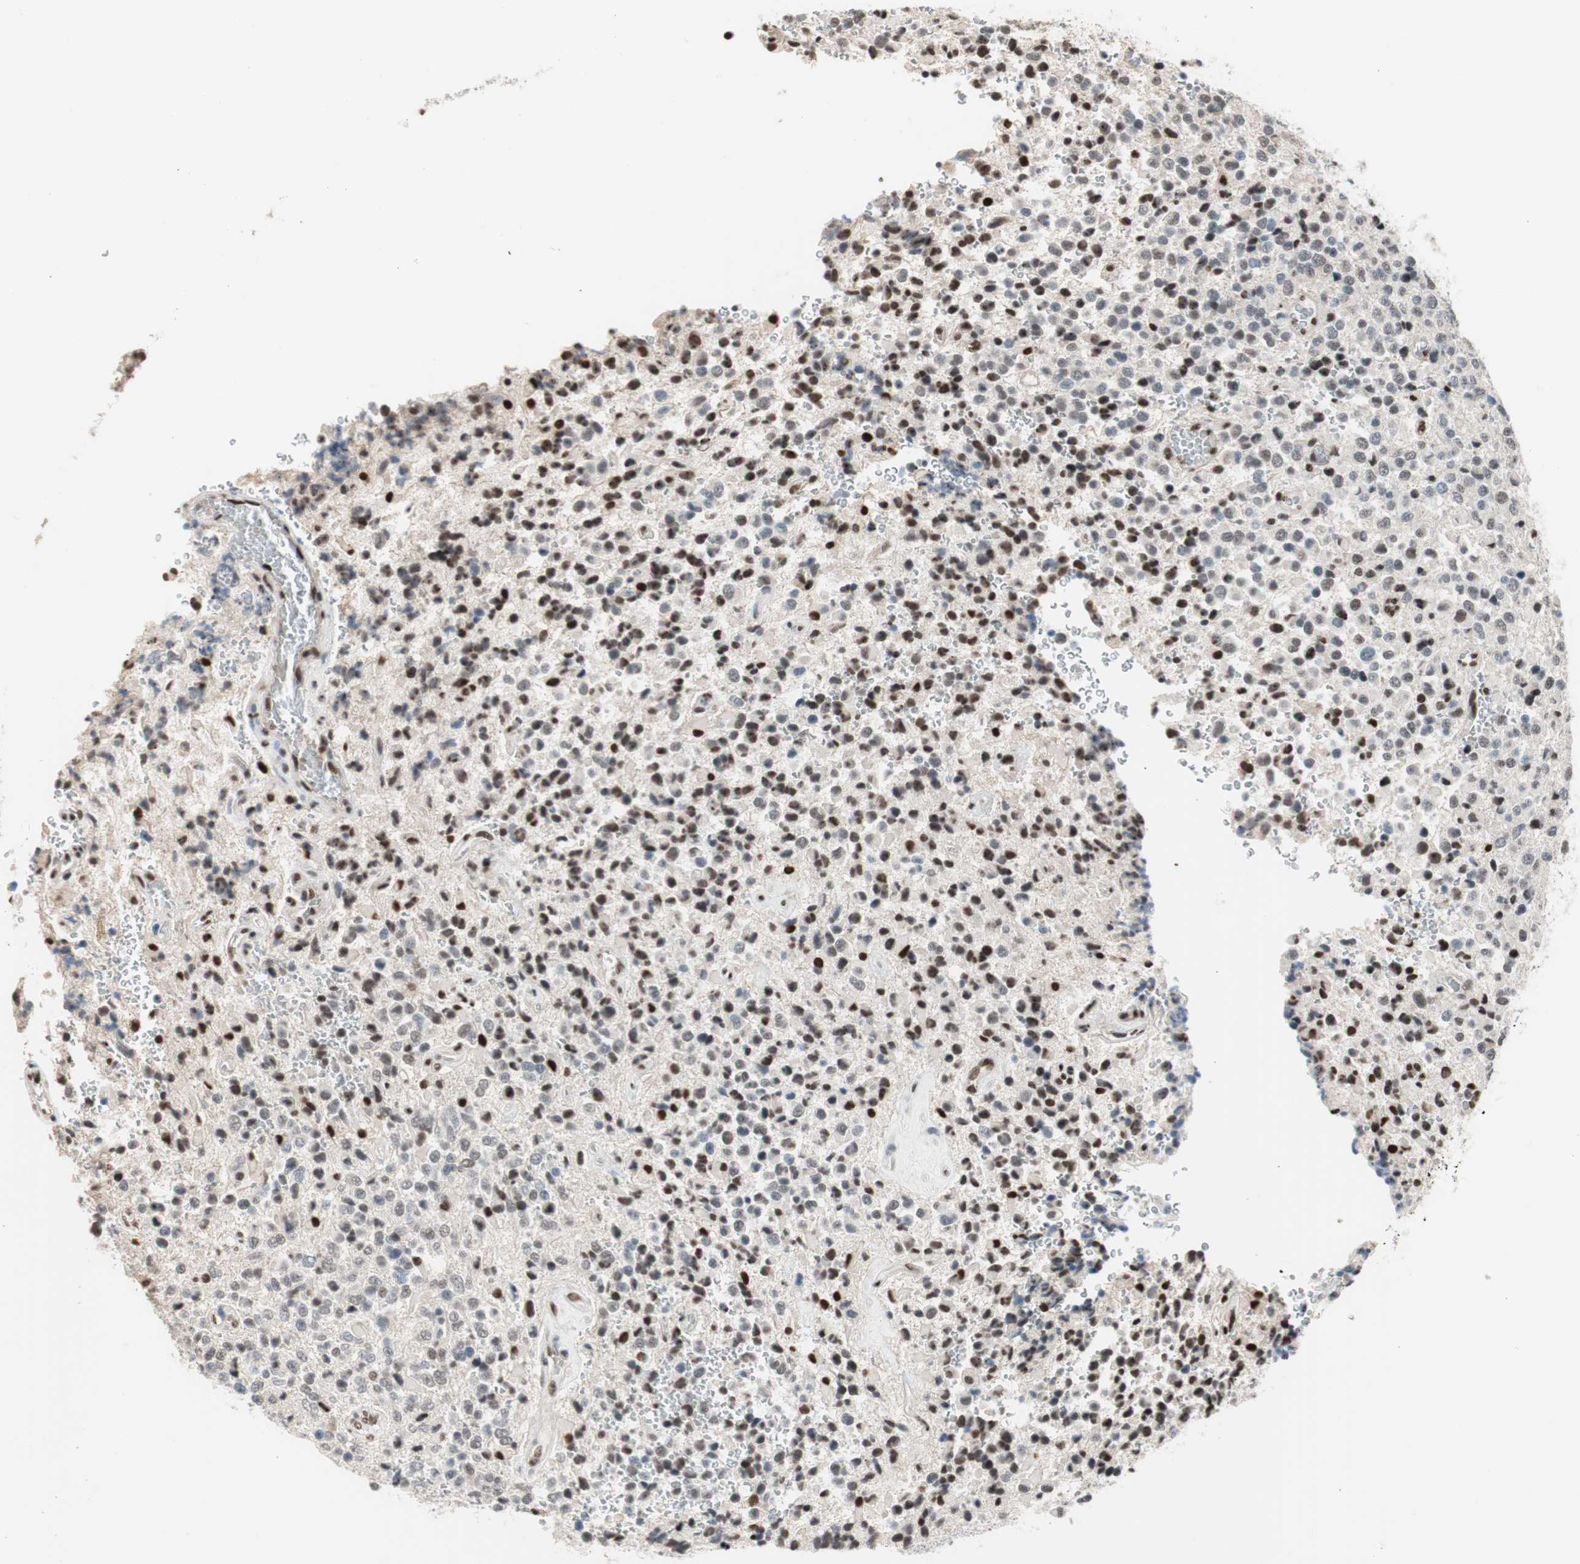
{"staining": {"intensity": "weak", "quantity": "25%-75%", "location": "nuclear"}, "tissue": "glioma", "cell_type": "Tumor cells", "image_type": "cancer", "snomed": [{"axis": "morphology", "description": "Glioma, malignant, High grade"}, {"axis": "topography", "description": "pancreas cauda"}], "caption": "Immunohistochemistry staining of glioma, which shows low levels of weak nuclear positivity in about 25%-75% of tumor cells indicating weak nuclear protein expression. The staining was performed using DAB (brown) for protein detection and nuclei were counterstained in hematoxylin (blue).", "gene": "PML", "patient": {"sex": "male", "age": 60}}